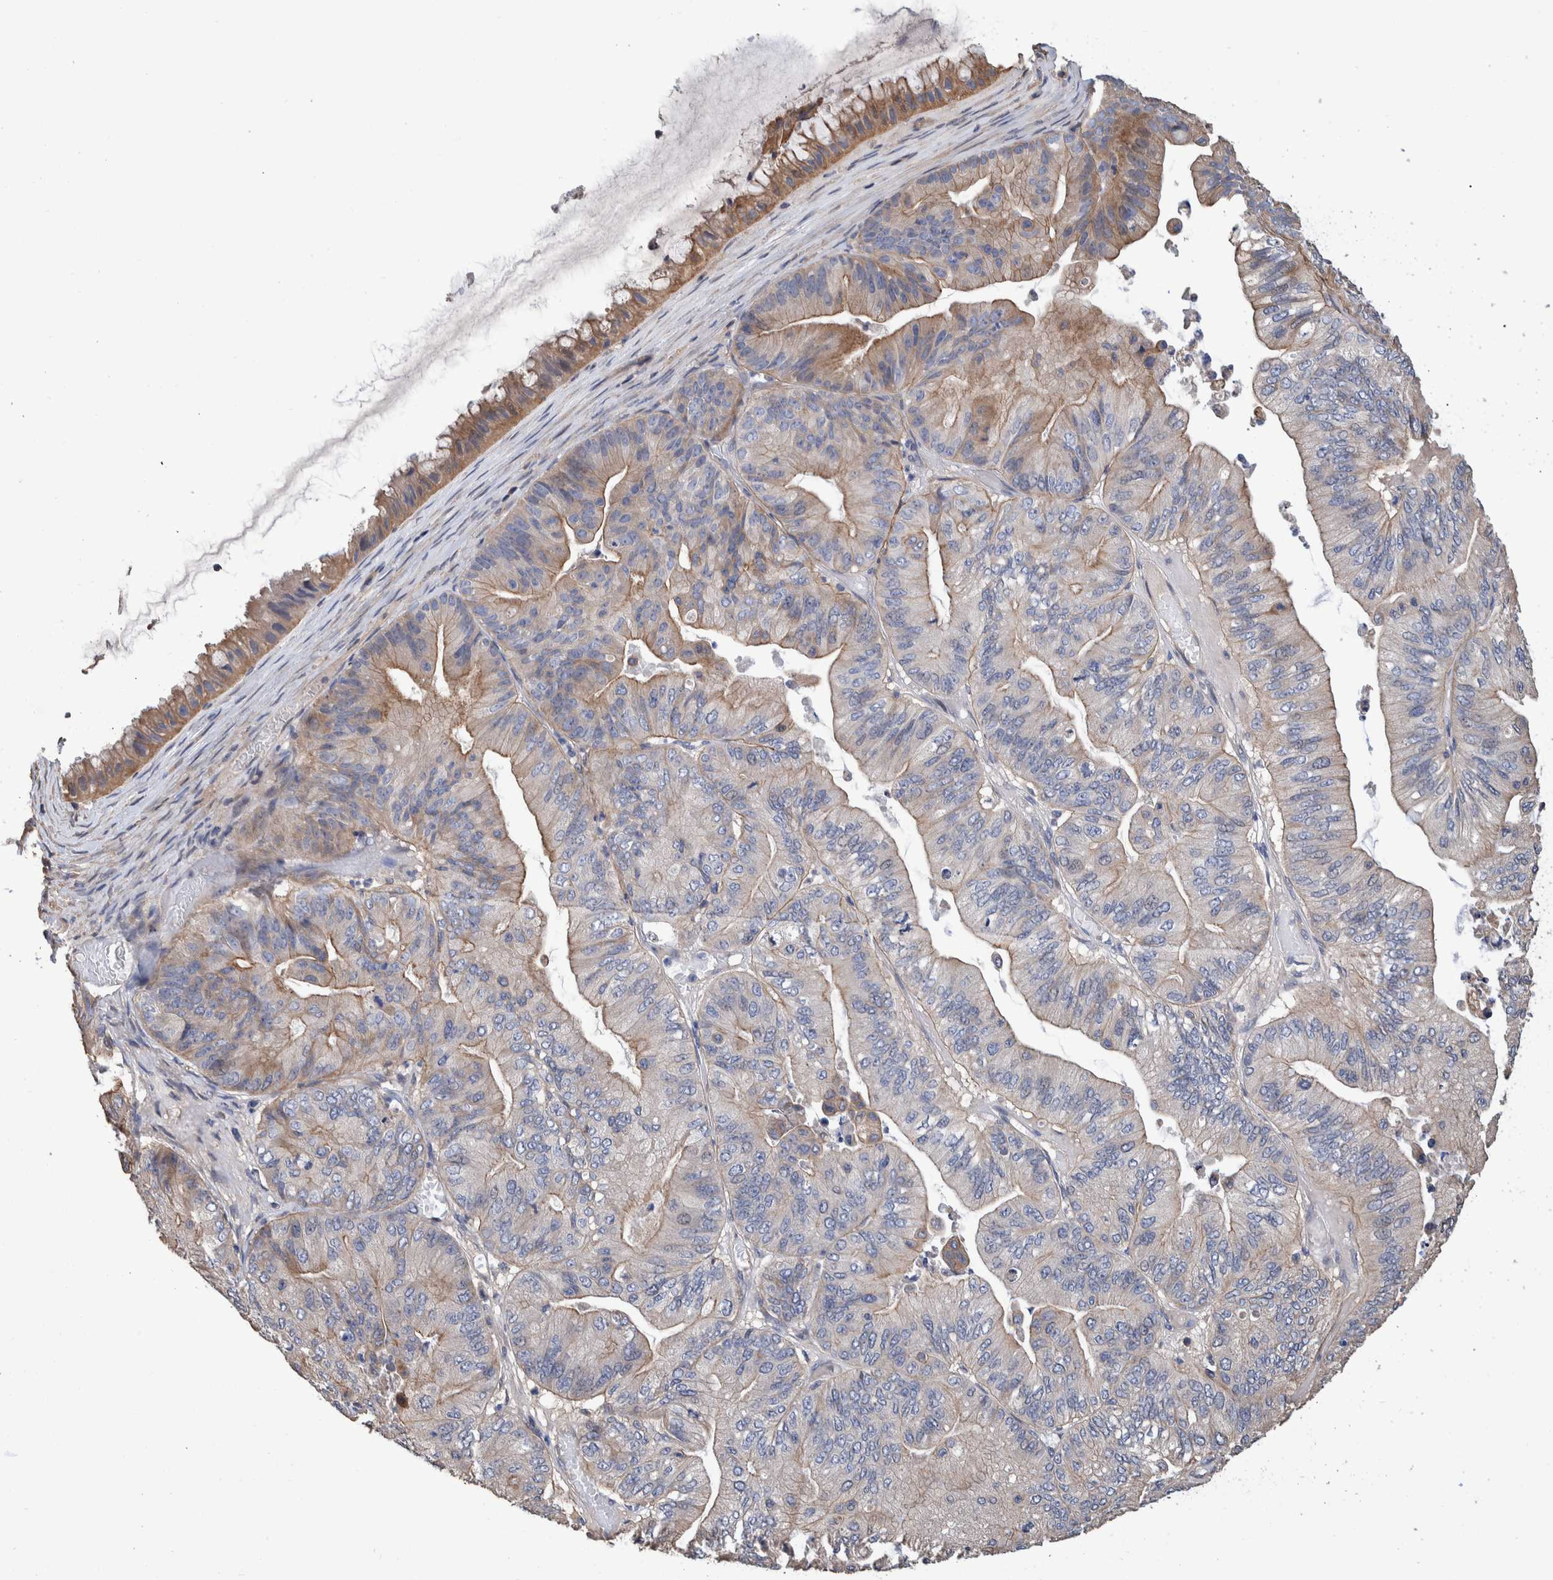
{"staining": {"intensity": "weak", "quantity": "25%-75%", "location": "cytoplasmic/membranous"}, "tissue": "ovarian cancer", "cell_type": "Tumor cells", "image_type": "cancer", "snomed": [{"axis": "morphology", "description": "Cystadenocarcinoma, mucinous, NOS"}, {"axis": "topography", "description": "Ovary"}], "caption": "Immunohistochemical staining of ovarian cancer reveals weak cytoplasmic/membranous protein staining in about 25%-75% of tumor cells. Nuclei are stained in blue.", "gene": "SLC45A4", "patient": {"sex": "female", "age": 61}}